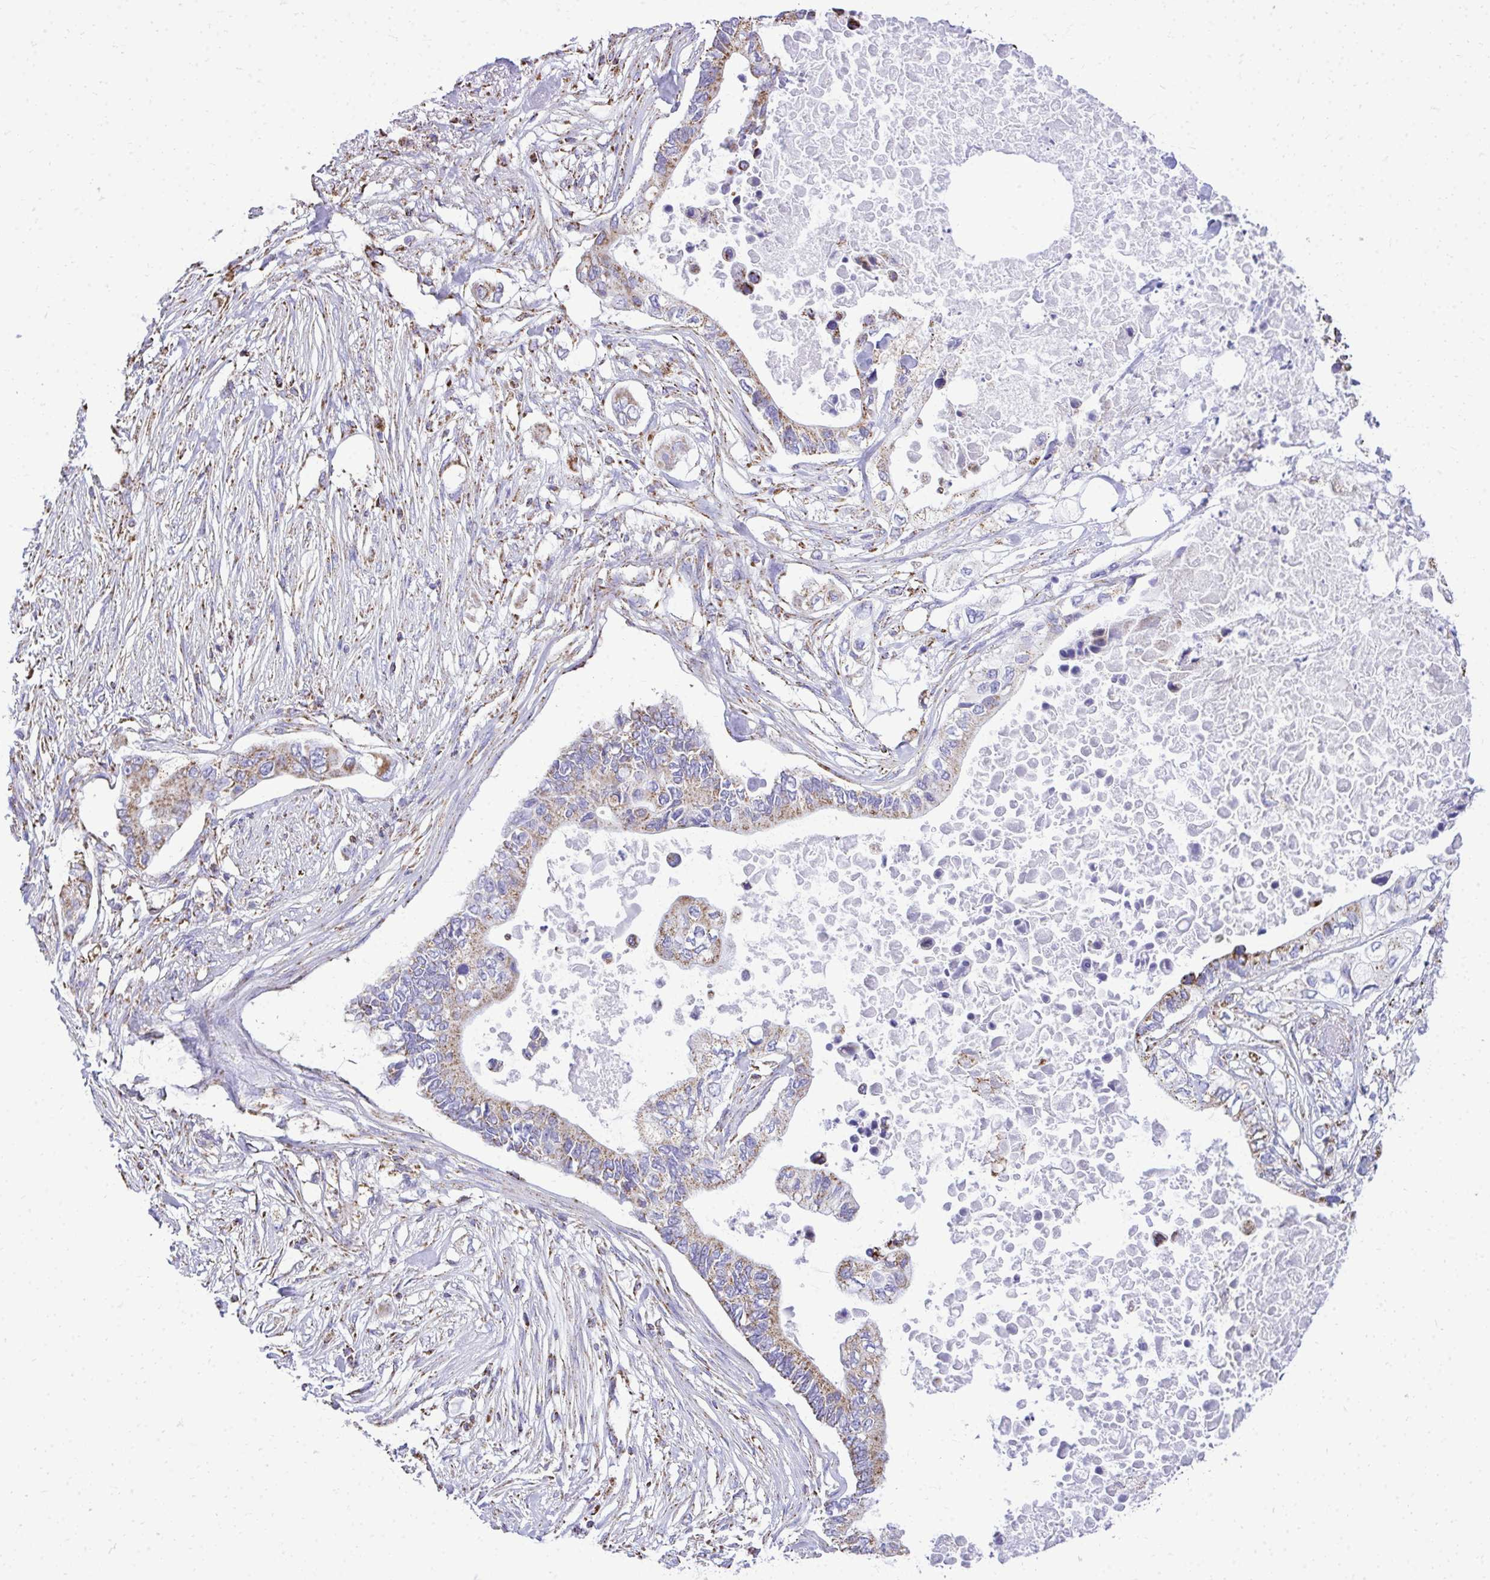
{"staining": {"intensity": "moderate", "quantity": ">75%", "location": "cytoplasmic/membranous"}, "tissue": "pancreatic cancer", "cell_type": "Tumor cells", "image_type": "cancer", "snomed": [{"axis": "morphology", "description": "Adenocarcinoma, NOS"}, {"axis": "topography", "description": "Pancreas"}], "caption": "Immunohistochemical staining of human pancreatic adenocarcinoma reveals medium levels of moderate cytoplasmic/membranous staining in about >75% of tumor cells. Immunohistochemistry stains the protein in brown and the nuclei are stained blue.", "gene": "MPZL2", "patient": {"sex": "female", "age": 63}}